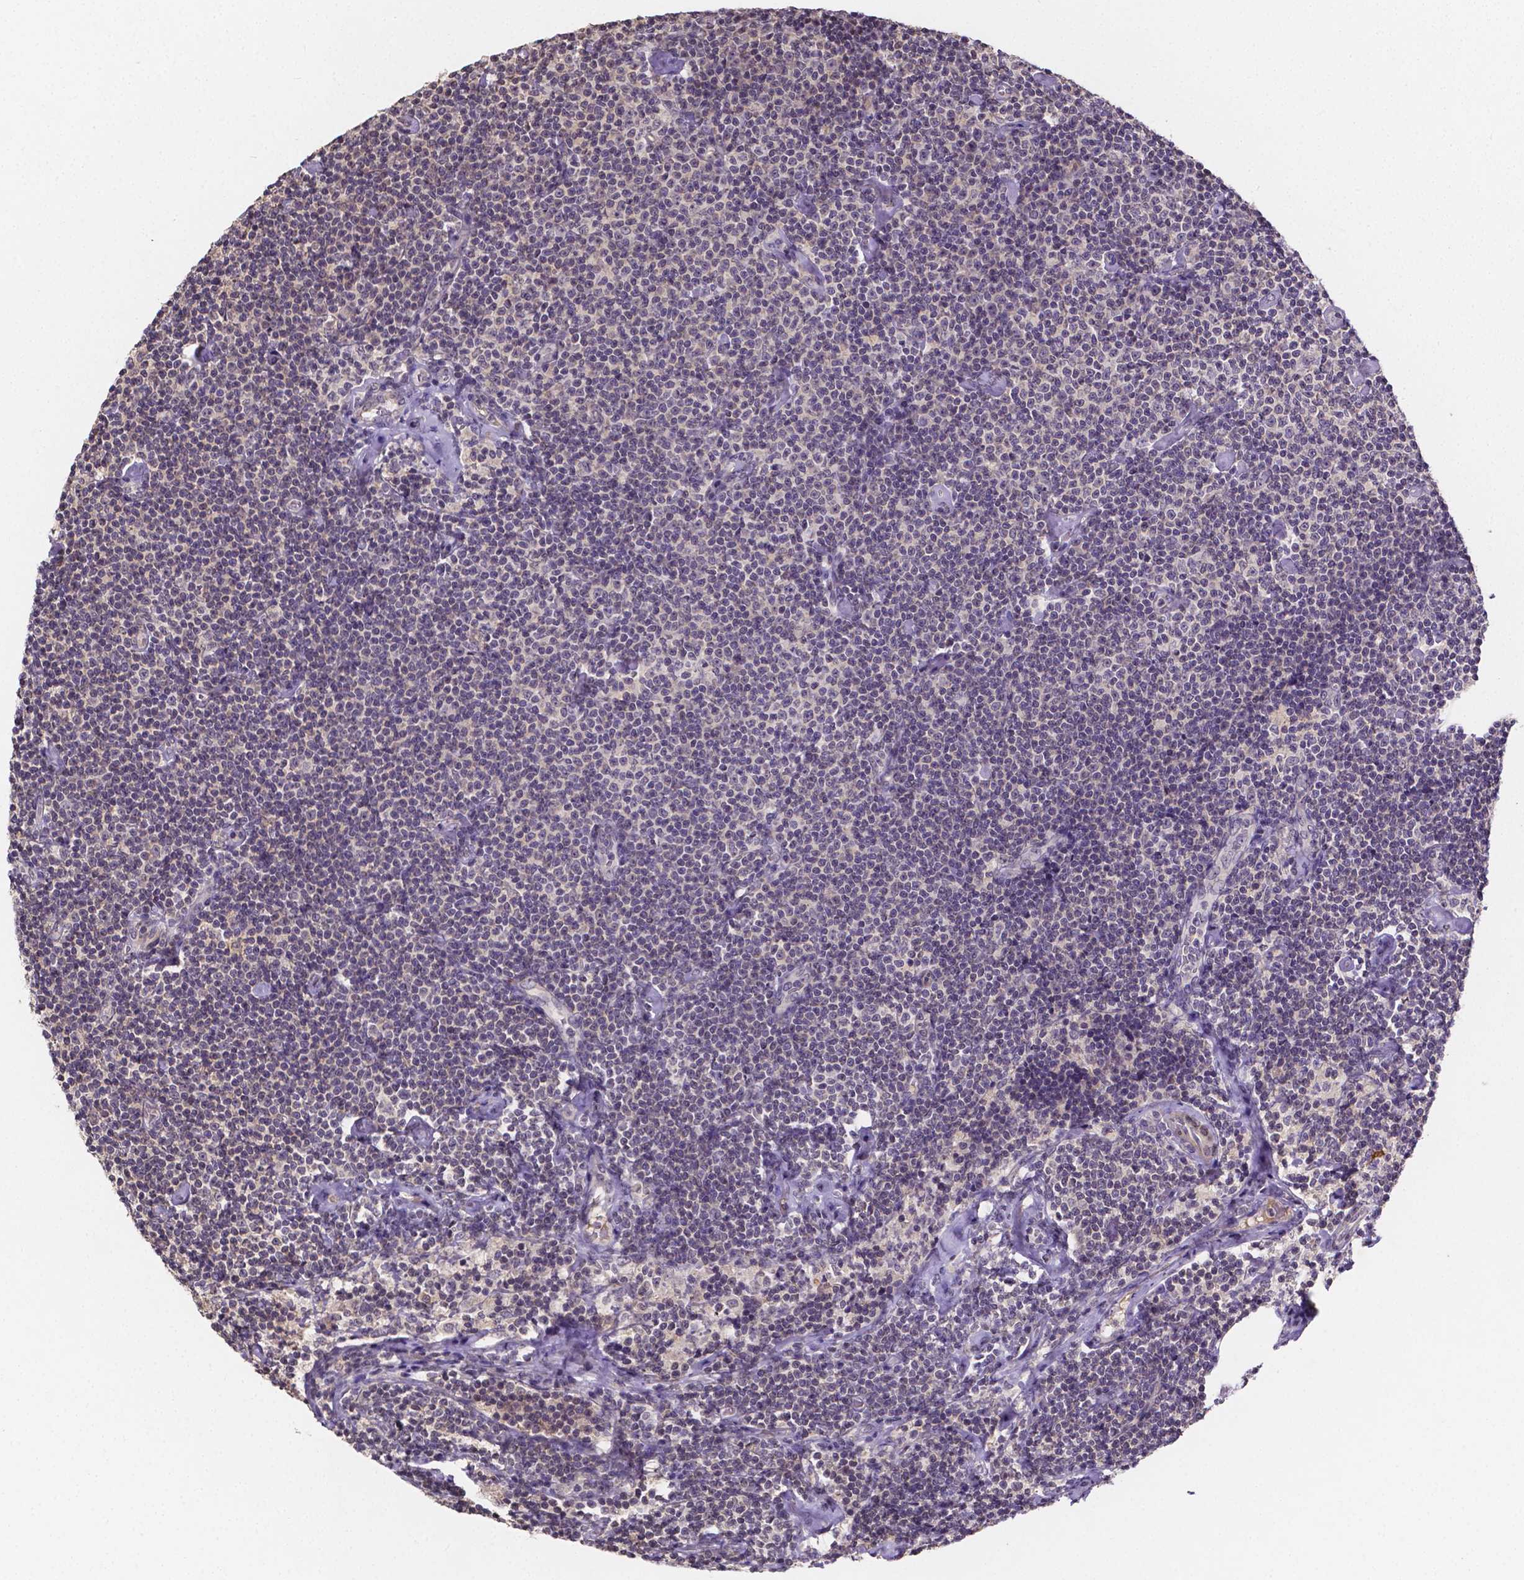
{"staining": {"intensity": "negative", "quantity": "none", "location": "none"}, "tissue": "lymphoma", "cell_type": "Tumor cells", "image_type": "cancer", "snomed": [{"axis": "morphology", "description": "Malignant lymphoma, non-Hodgkin's type, Low grade"}, {"axis": "topography", "description": "Lymph node"}], "caption": "Lymphoma stained for a protein using immunohistochemistry (IHC) exhibits no staining tumor cells.", "gene": "NRGN", "patient": {"sex": "male", "age": 81}}